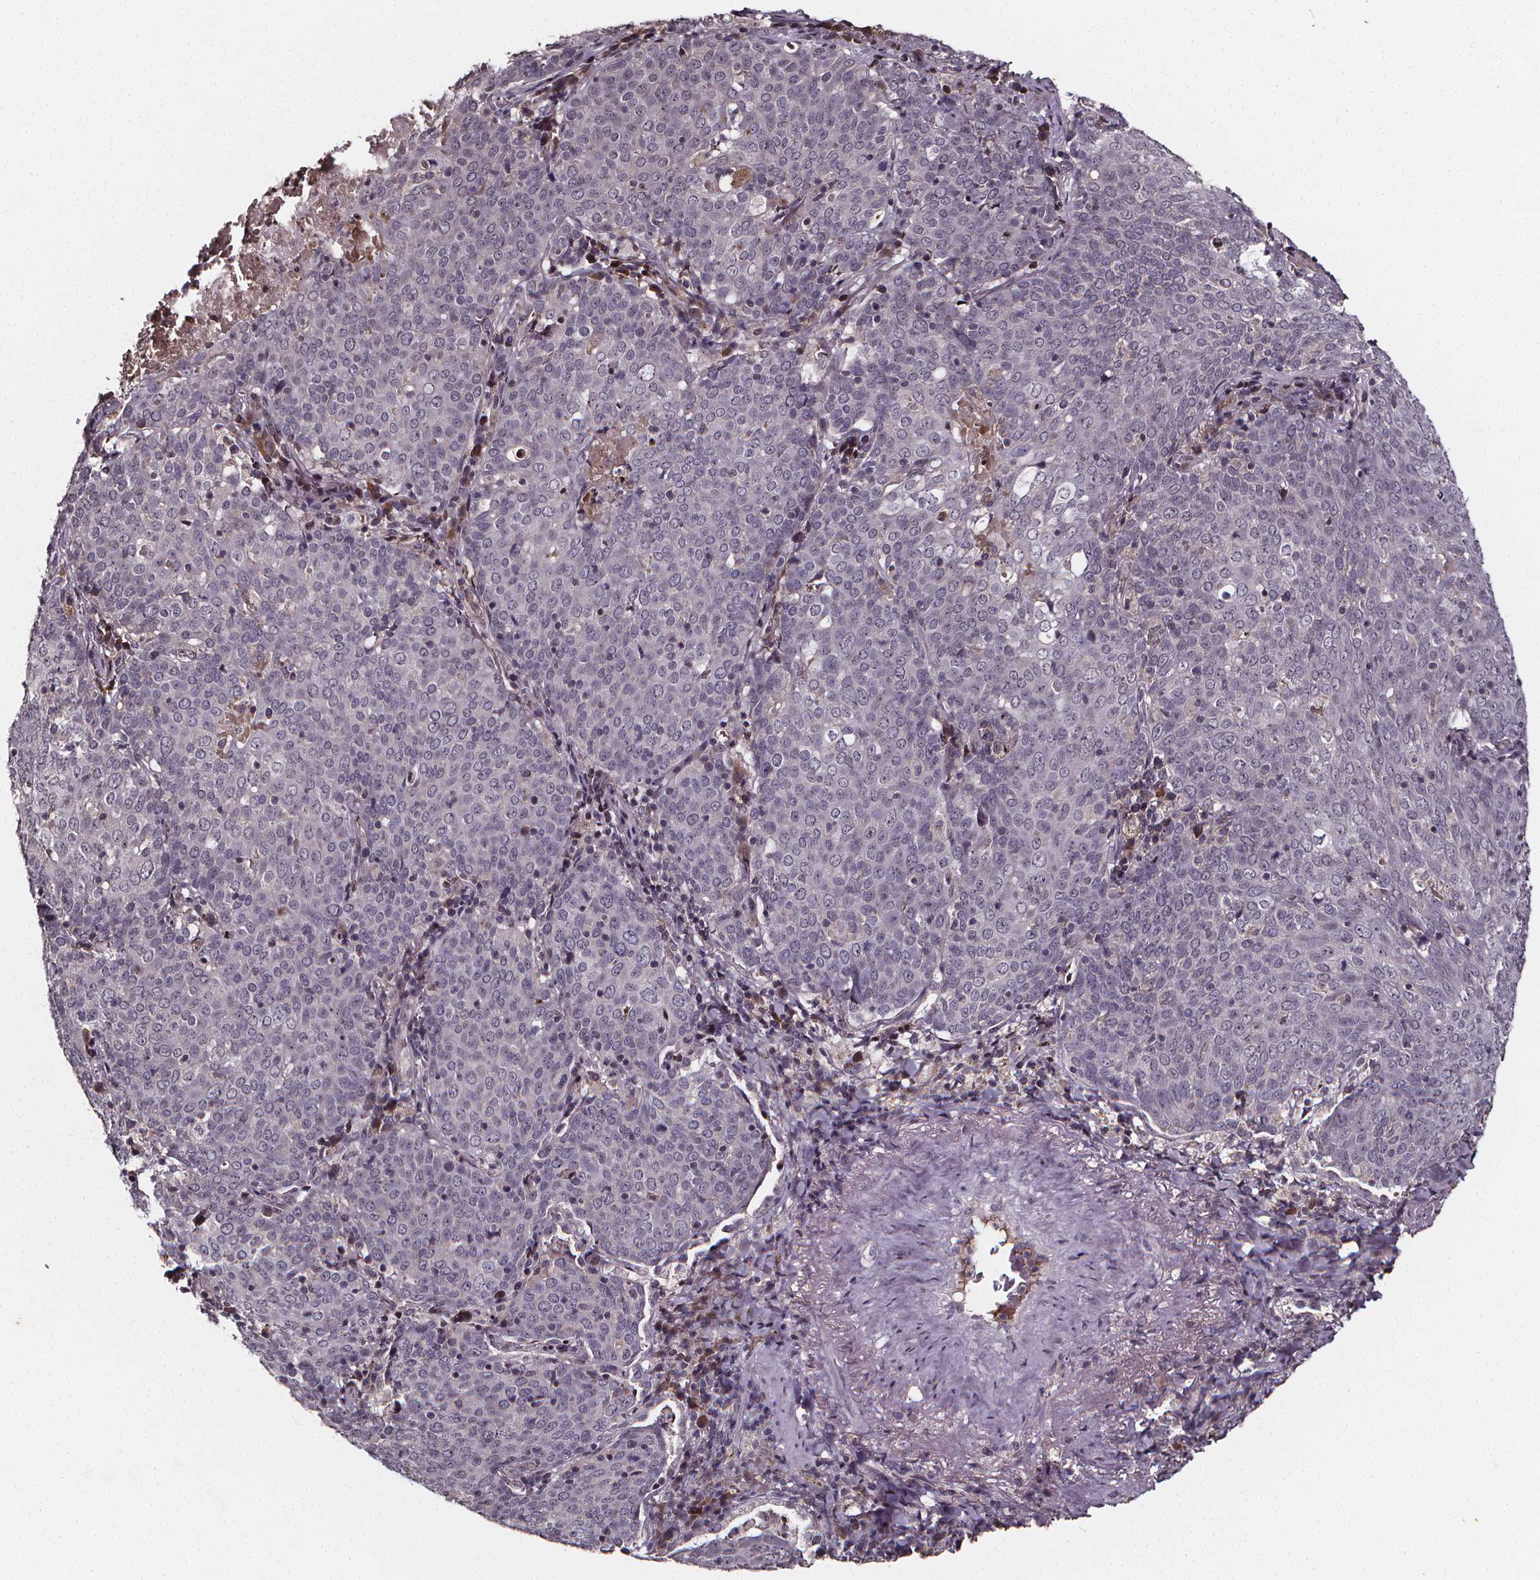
{"staining": {"intensity": "negative", "quantity": "none", "location": "none"}, "tissue": "lung cancer", "cell_type": "Tumor cells", "image_type": "cancer", "snomed": [{"axis": "morphology", "description": "Squamous cell carcinoma, NOS"}, {"axis": "topography", "description": "Lung"}], "caption": "This is a image of IHC staining of lung squamous cell carcinoma, which shows no expression in tumor cells. (Brightfield microscopy of DAB immunohistochemistry (IHC) at high magnification).", "gene": "SPAG8", "patient": {"sex": "male", "age": 82}}